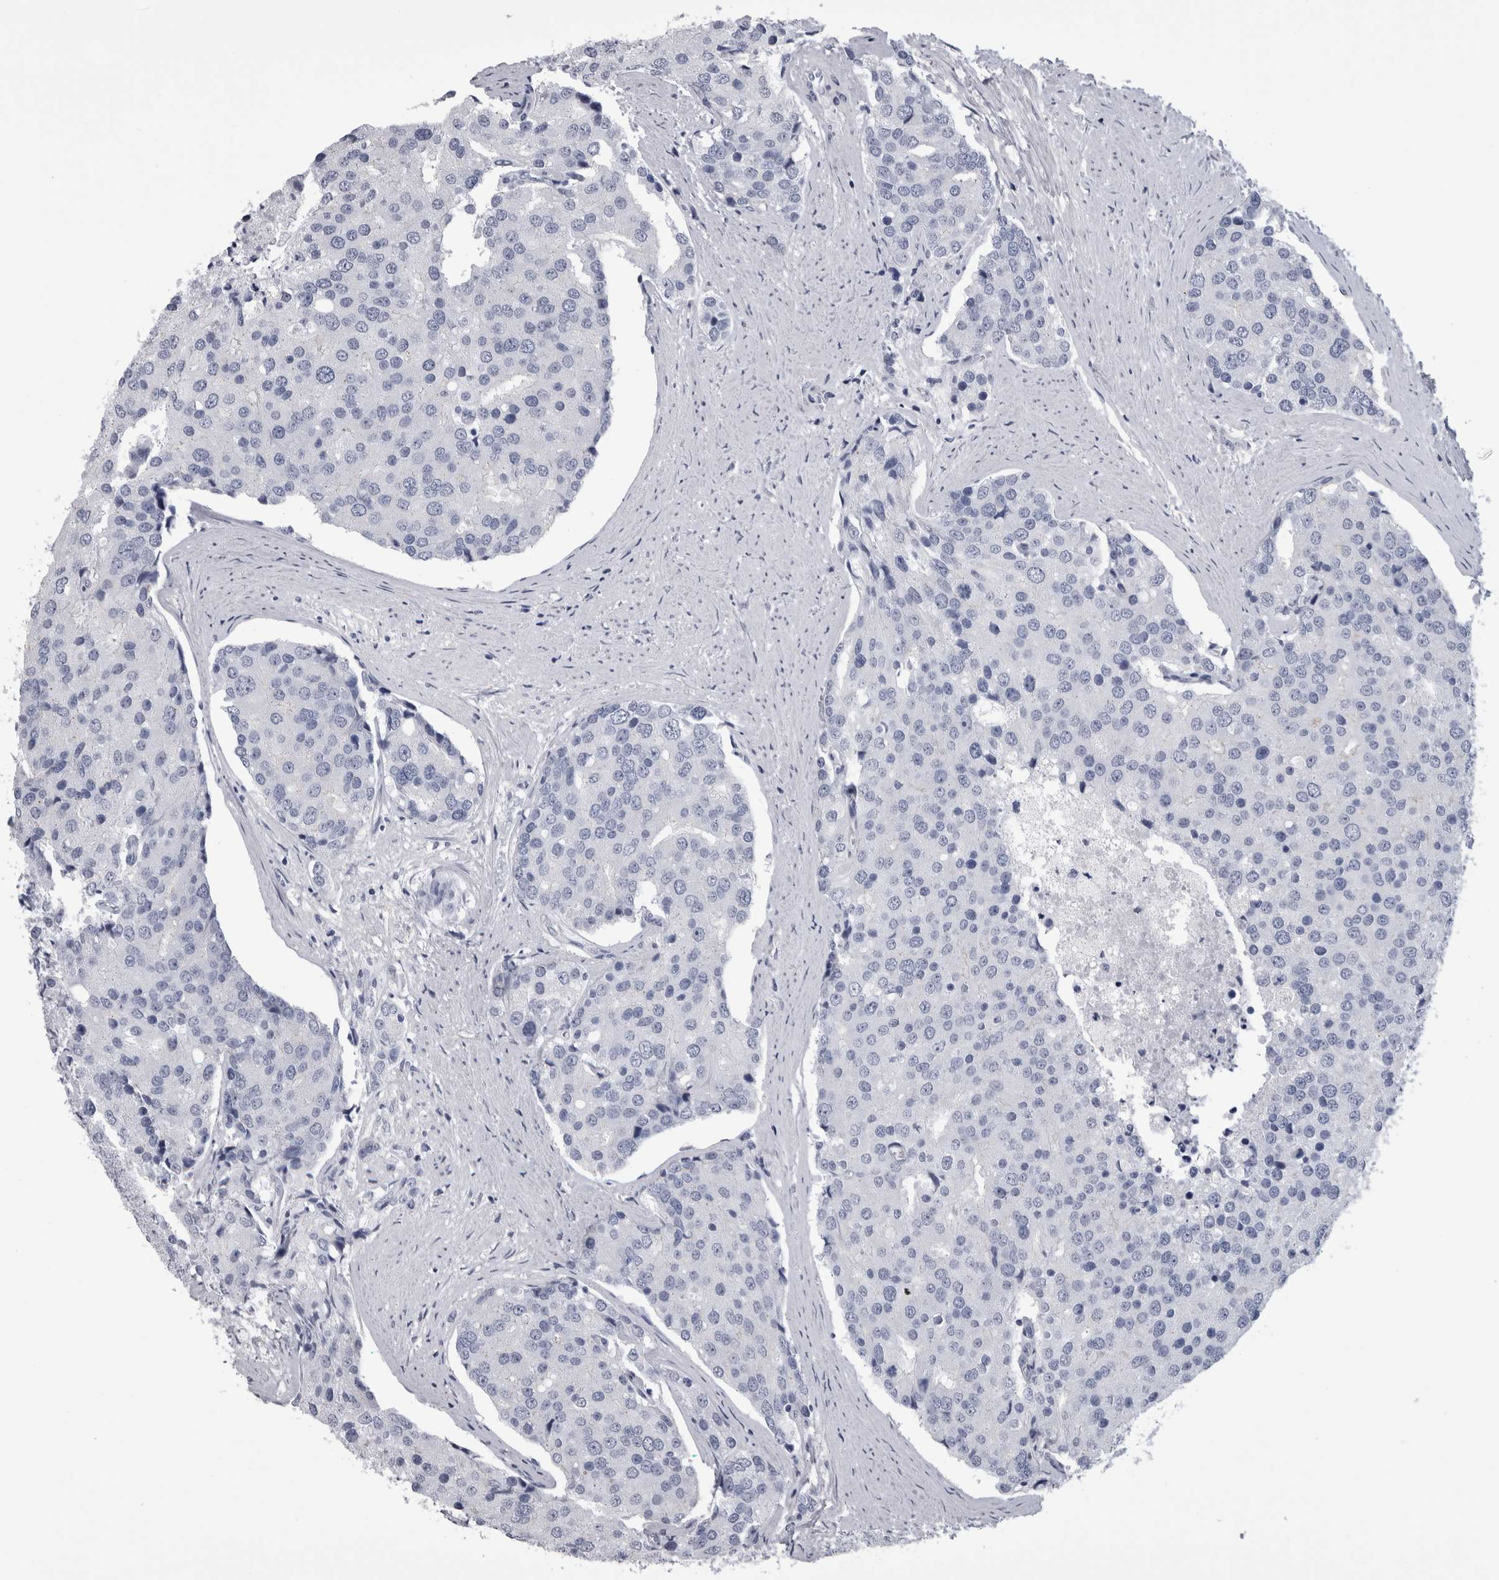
{"staining": {"intensity": "negative", "quantity": "none", "location": "none"}, "tissue": "prostate cancer", "cell_type": "Tumor cells", "image_type": "cancer", "snomed": [{"axis": "morphology", "description": "Adenocarcinoma, High grade"}, {"axis": "topography", "description": "Prostate"}], "caption": "The micrograph shows no significant positivity in tumor cells of prostate cancer.", "gene": "AFMID", "patient": {"sex": "male", "age": 50}}